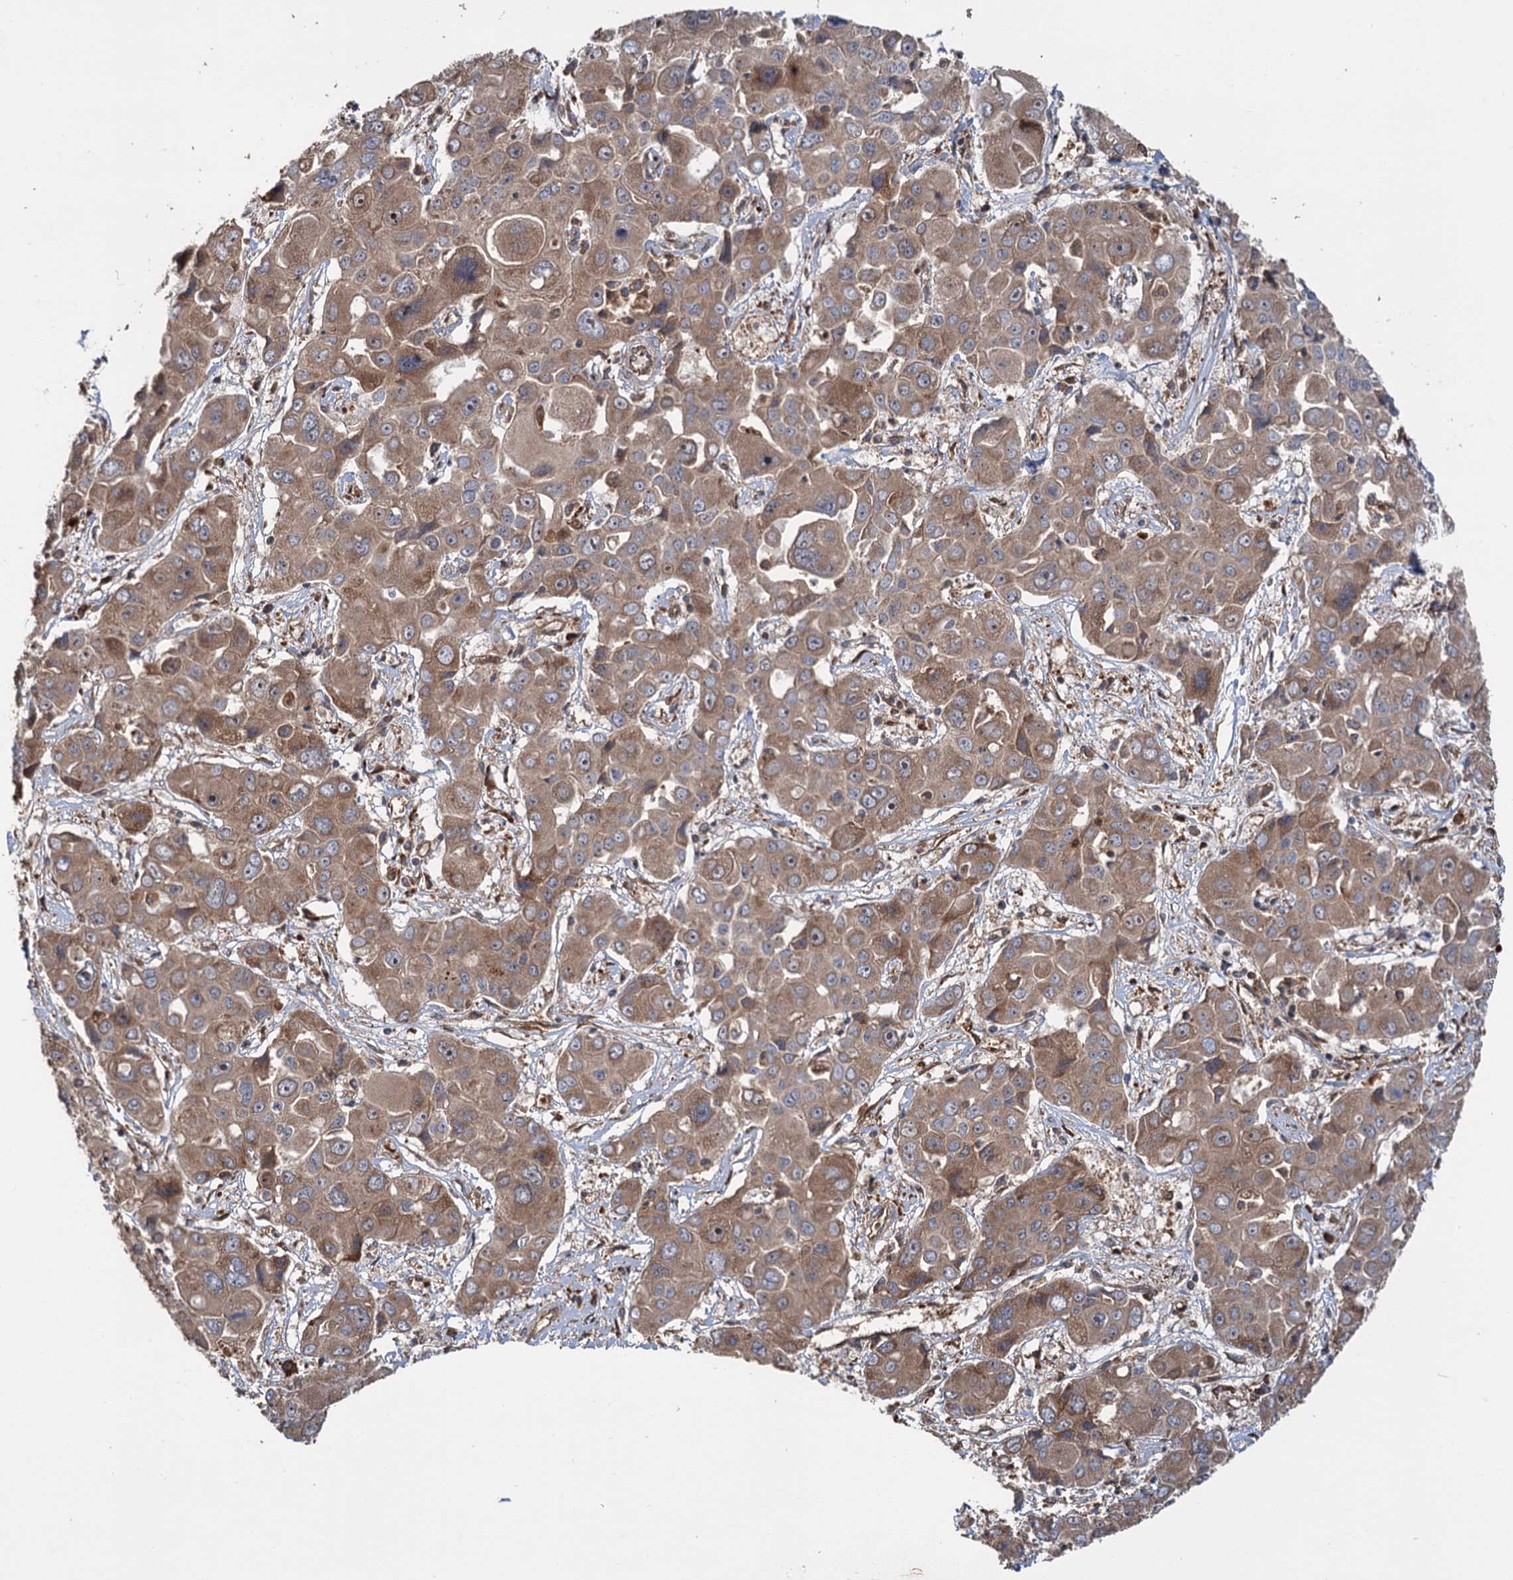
{"staining": {"intensity": "moderate", "quantity": ">75%", "location": "cytoplasmic/membranous"}, "tissue": "liver cancer", "cell_type": "Tumor cells", "image_type": "cancer", "snomed": [{"axis": "morphology", "description": "Cholangiocarcinoma"}, {"axis": "topography", "description": "Liver"}], "caption": "IHC staining of liver cholangiocarcinoma, which shows medium levels of moderate cytoplasmic/membranous expression in about >75% of tumor cells indicating moderate cytoplasmic/membranous protein positivity. The staining was performed using DAB (brown) for protein detection and nuclei were counterstained in hematoxylin (blue).", "gene": "KANSL2", "patient": {"sex": "male", "age": 67}}